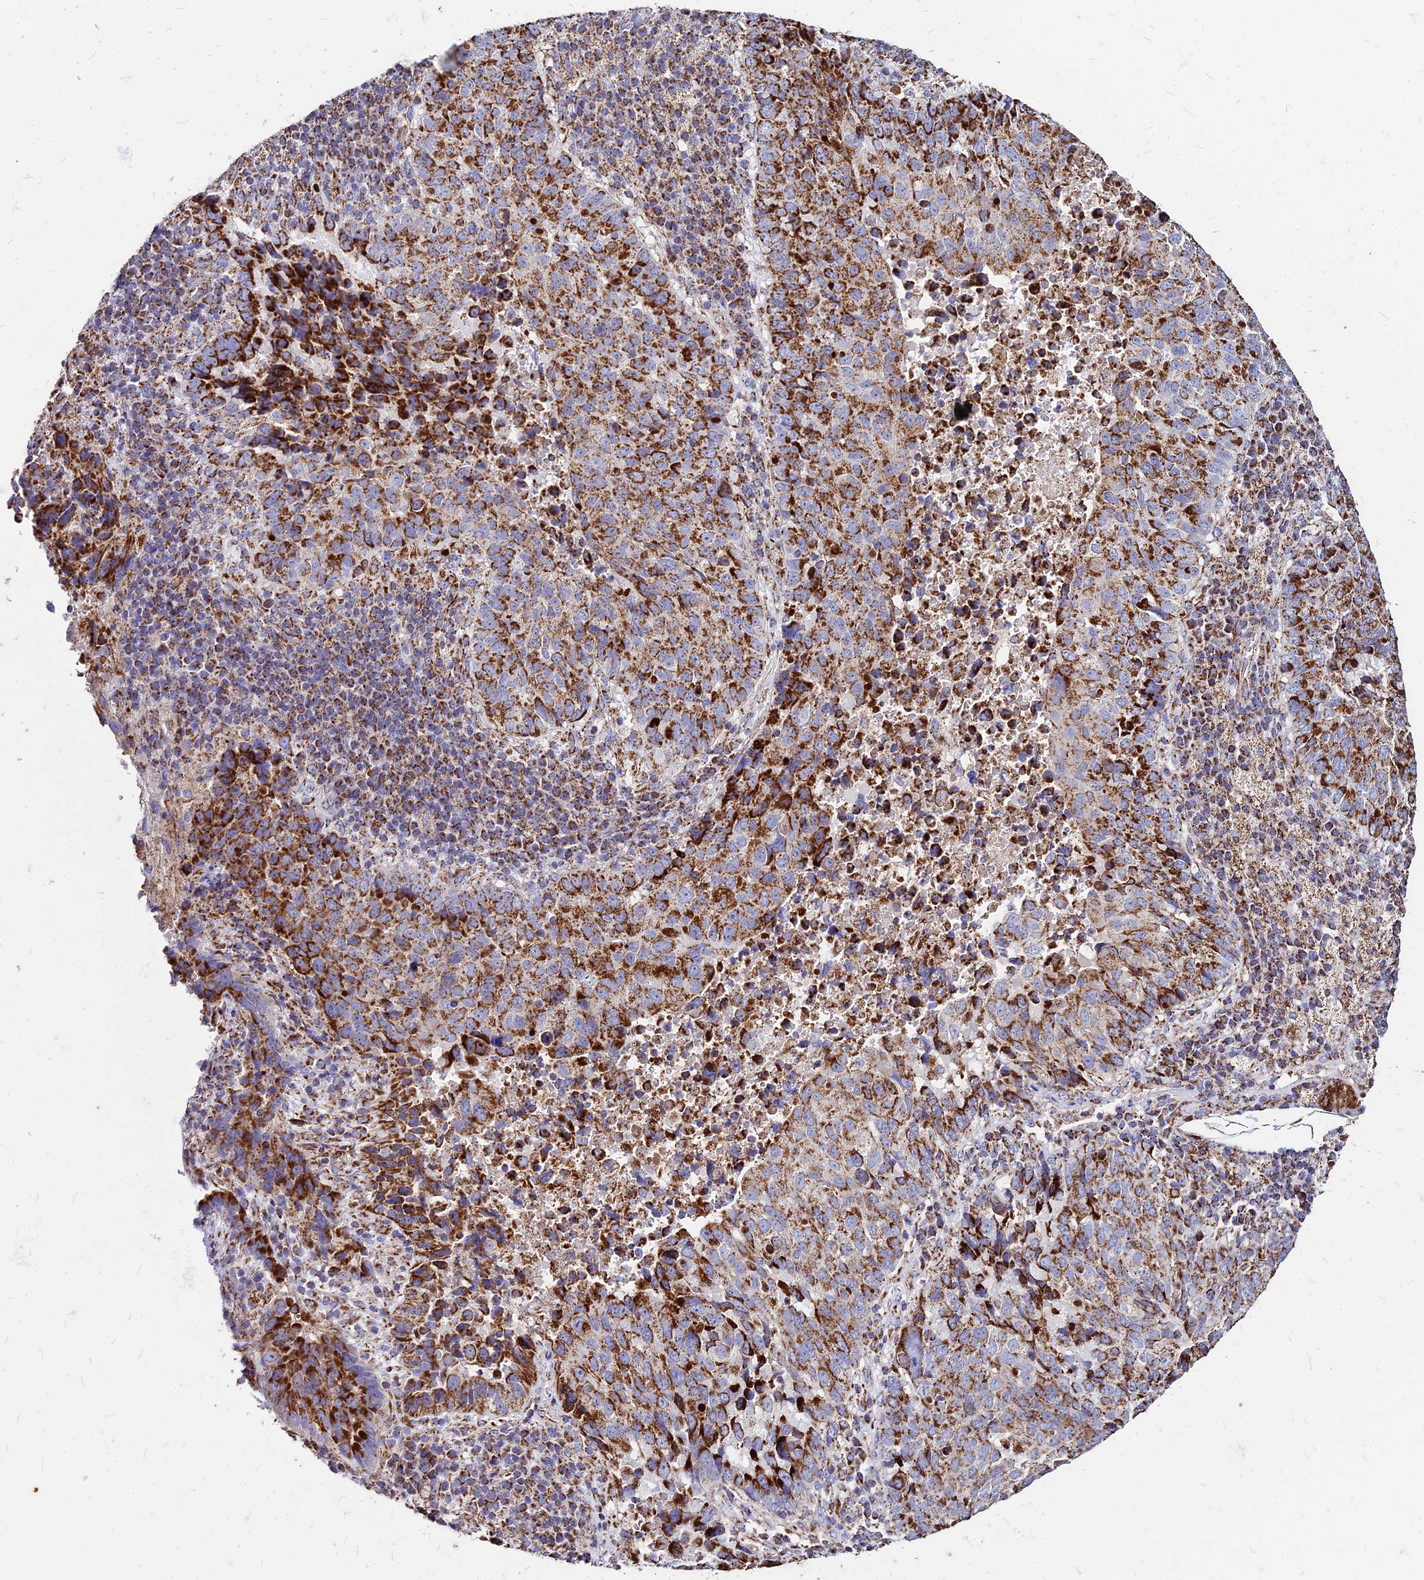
{"staining": {"intensity": "strong", "quantity": ">75%", "location": "cytoplasmic/membranous"}, "tissue": "lung cancer", "cell_type": "Tumor cells", "image_type": "cancer", "snomed": [{"axis": "morphology", "description": "Squamous cell carcinoma, NOS"}, {"axis": "topography", "description": "Lung"}], "caption": "Squamous cell carcinoma (lung) stained with a brown dye demonstrates strong cytoplasmic/membranous positive expression in about >75% of tumor cells.", "gene": "DLD", "patient": {"sex": "male", "age": 73}}